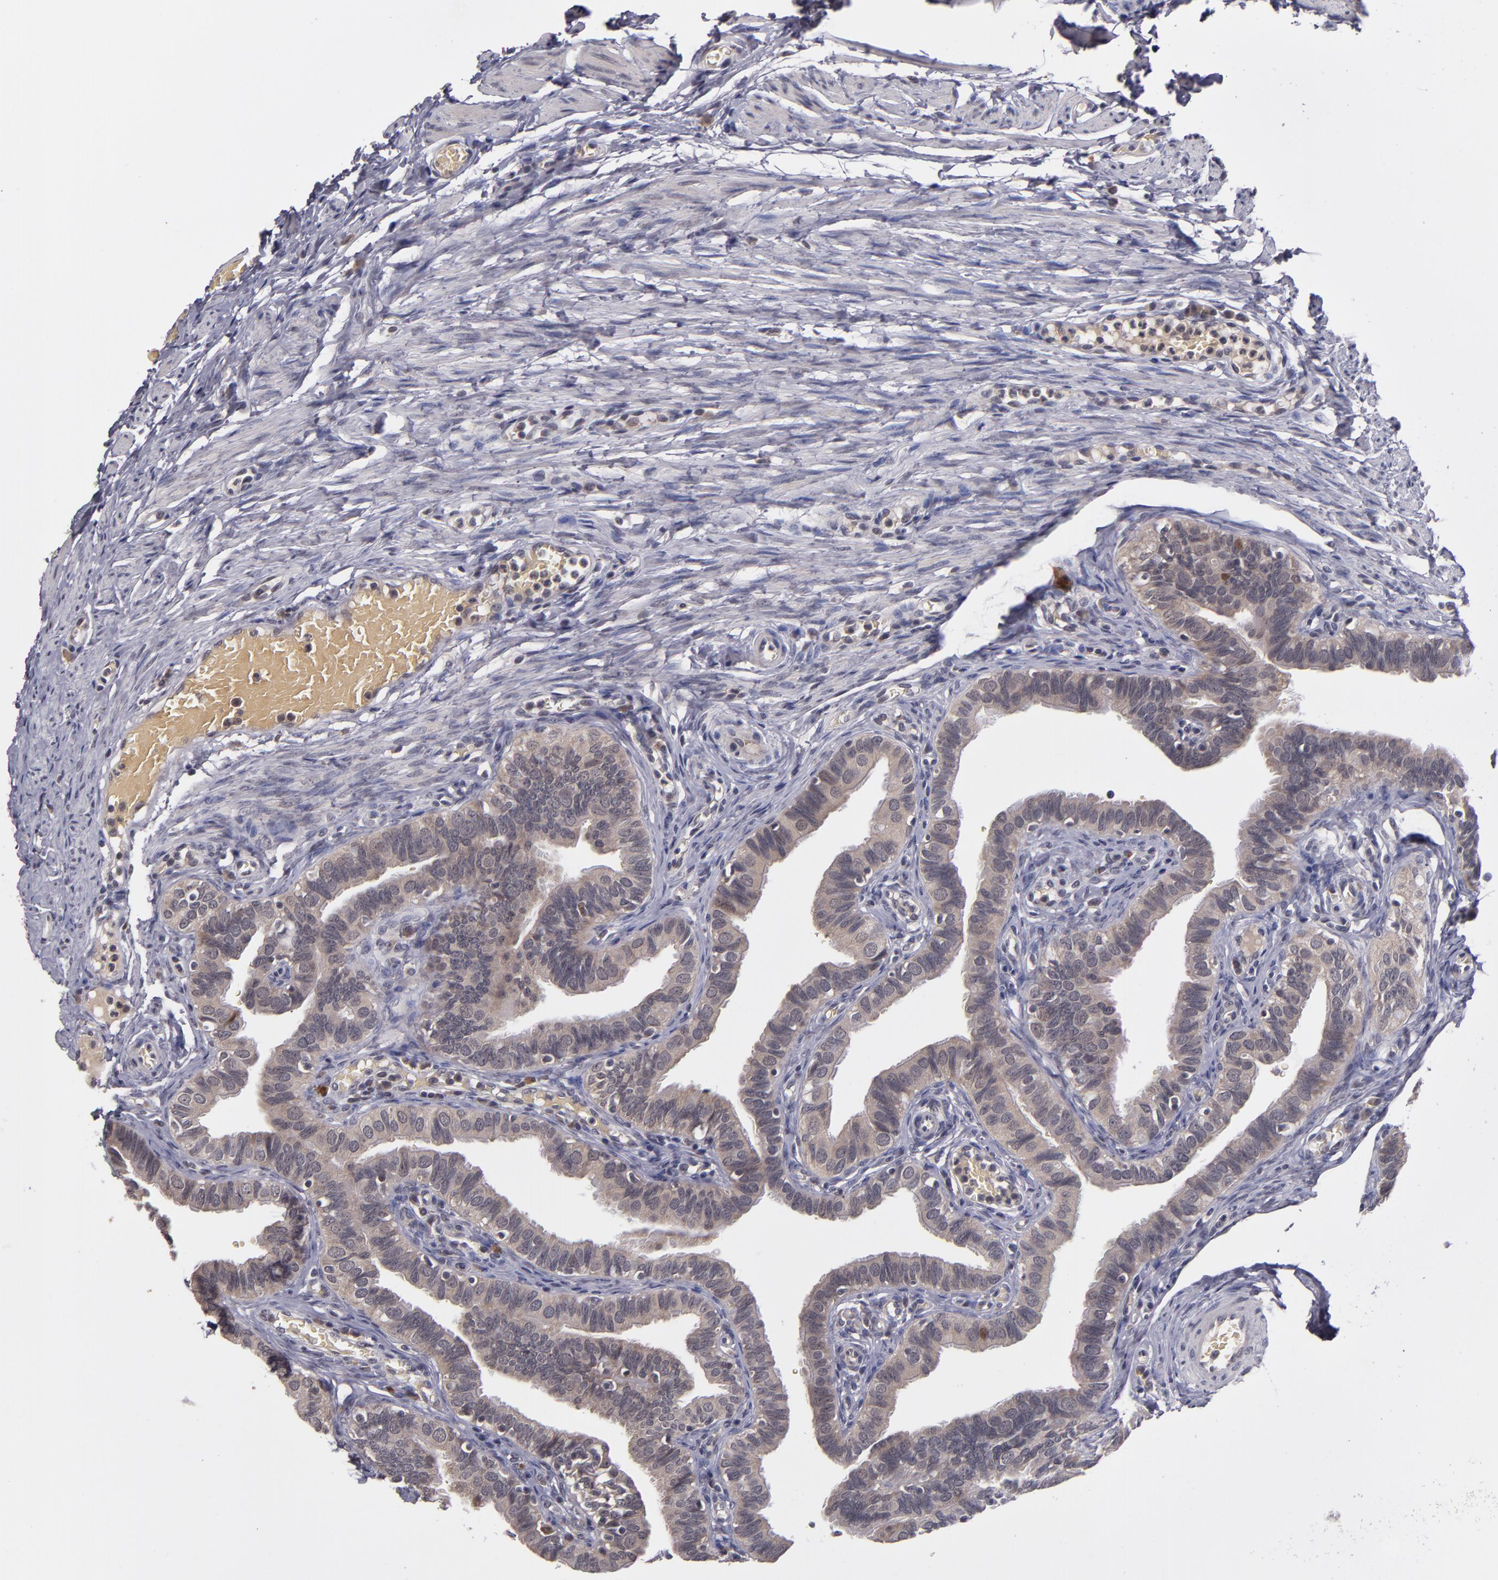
{"staining": {"intensity": "weak", "quantity": ">75%", "location": "cytoplasmic/membranous"}, "tissue": "fallopian tube", "cell_type": "Glandular cells", "image_type": "normal", "snomed": [{"axis": "morphology", "description": "Normal tissue, NOS"}, {"axis": "topography", "description": "Fallopian tube"}, {"axis": "topography", "description": "Ovary"}], "caption": "IHC (DAB (3,3'-diaminobenzidine)) staining of unremarkable fallopian tube reveals weak cytoplasmic/membranous protein positivity in about >75% of glandular cells. (brown staining indicates protein expression, while blue staining denotes nuclei).", "gene": "CDC7", "patient": {"sex": "female", "age": 51}}